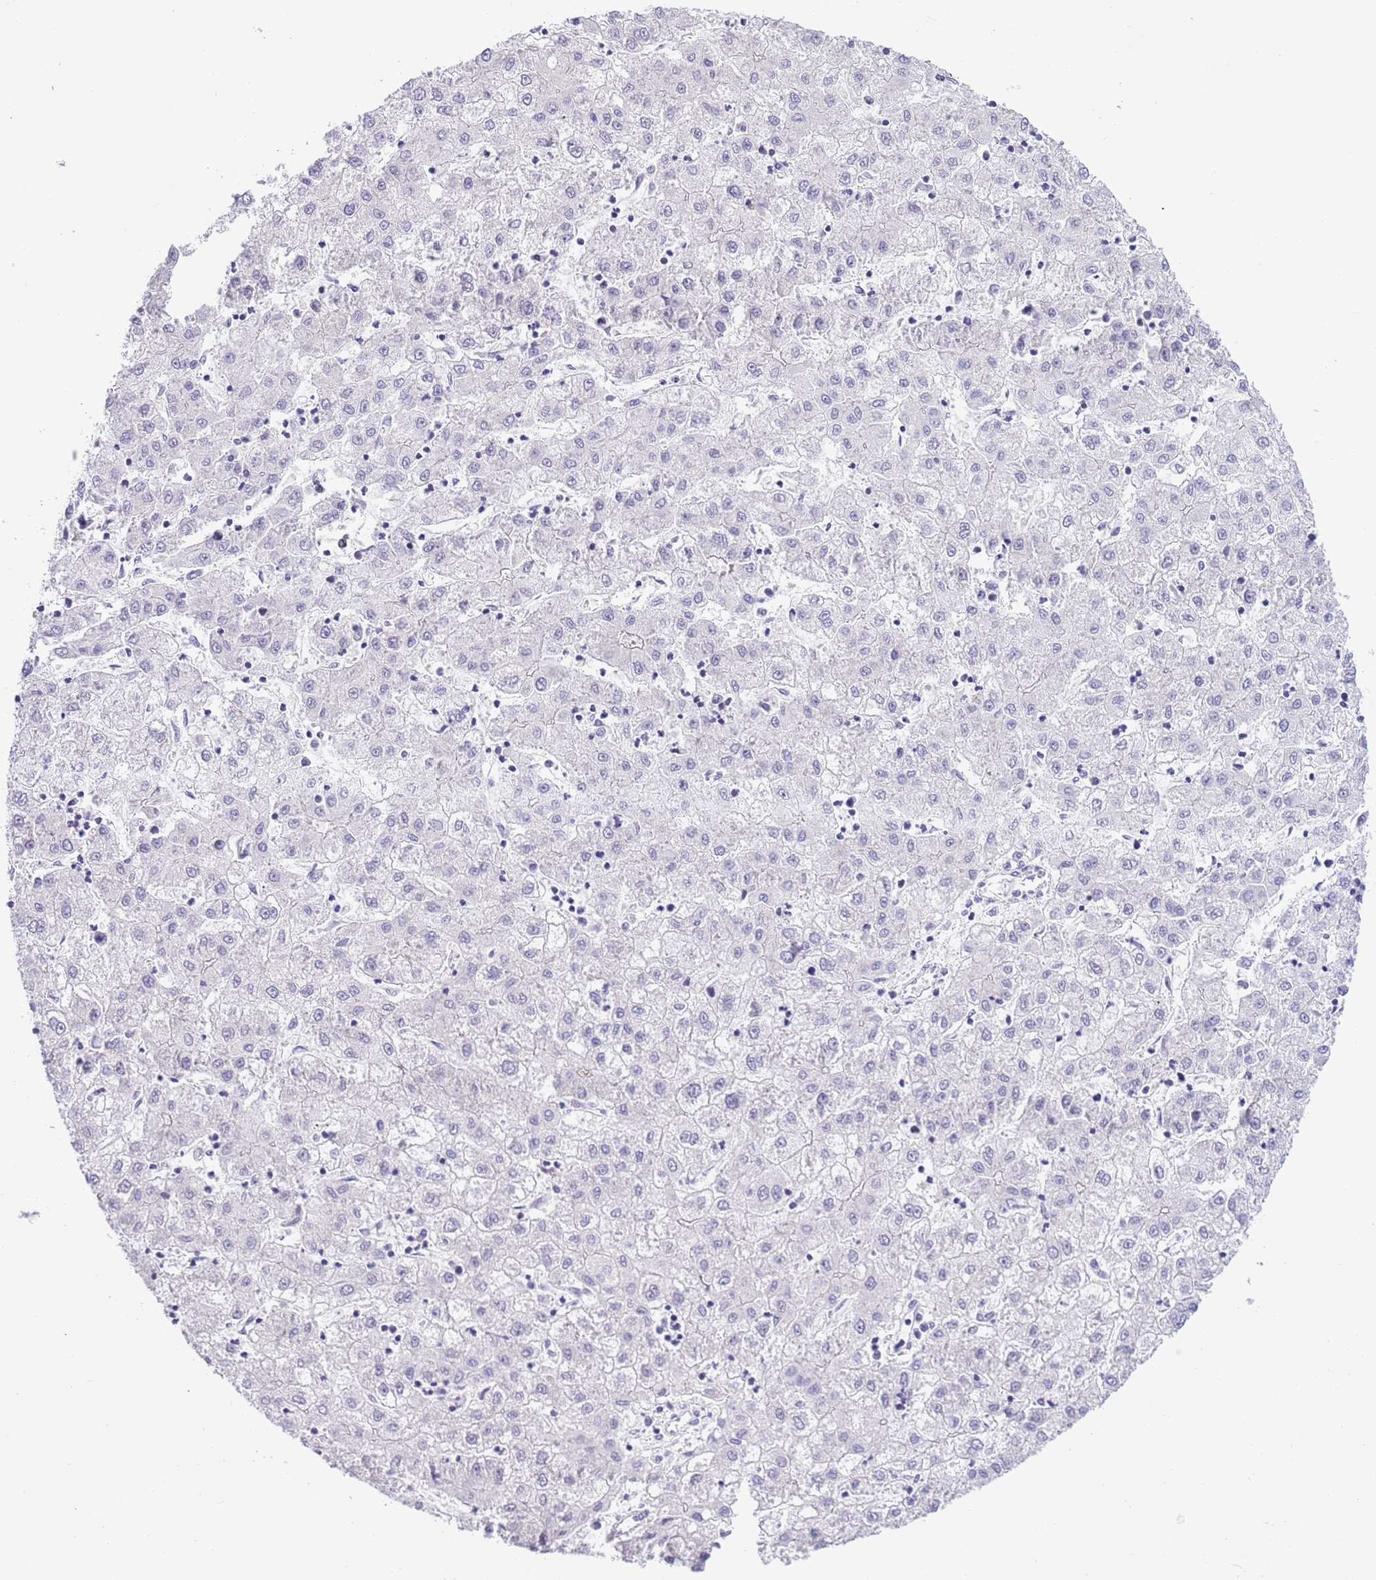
{"staining": {"intensity": "negative", "quantity": "none", "location": "none"}, "tissue": "liver cancer", "cell_type": "Tumor cells", "image_type": "cancer", "snomed": [{"axis": "morphology", "description": "Carcinoma, Hepatocellular, NOS"}, {"axis": "topography", "description": "Liver"}], "caption": "IHC micrograph of liver cancer stained for a protein (brown), which reveals no expression in tumor cells.", "gene": "NET1", "patient": {"sex": "male", "age": 72}}